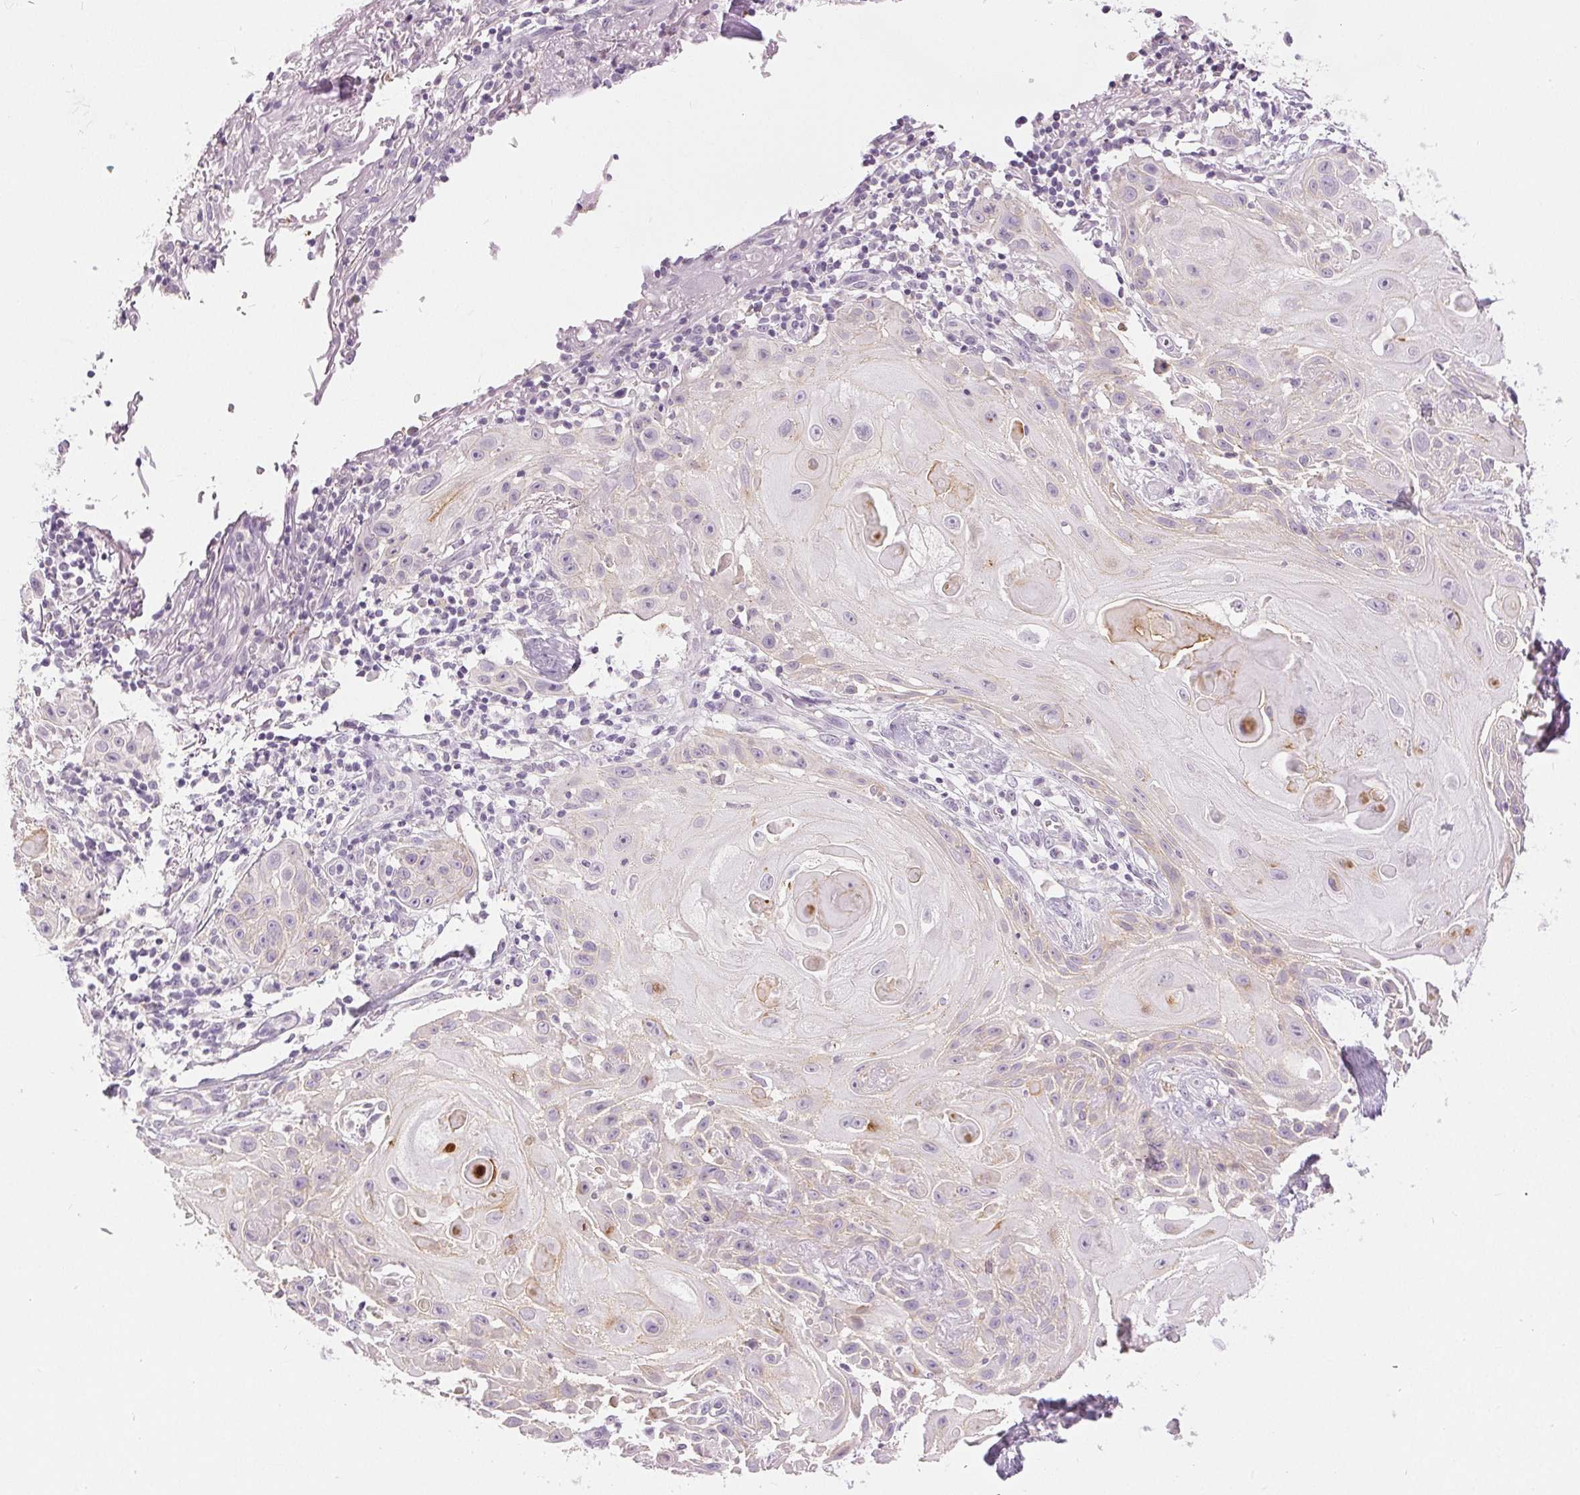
{"staining": {"intensity": "moderate", "quantity": "<25%", "location": "cytoplasmic/membranous"}, "tissue": "skin cancer", "cell_type": "Tumor cells", "image_type": "cancer", "snomed": [{"axis": "morphology", "description": "Squamous cell carcinoma, NOS"}, {"axis": "topography", "description": "Skin"}], "caption": "An immunohistochemistry histopathology image of neoplastic tissue is shown. Protein staining in brown highlights moderate cytoplasmic/membranous positivity in skin cancer (squamous cell carcinoma) within tumor cells.", "gene": "DSG3", "patient": {"sex": "female", "age": 91}}